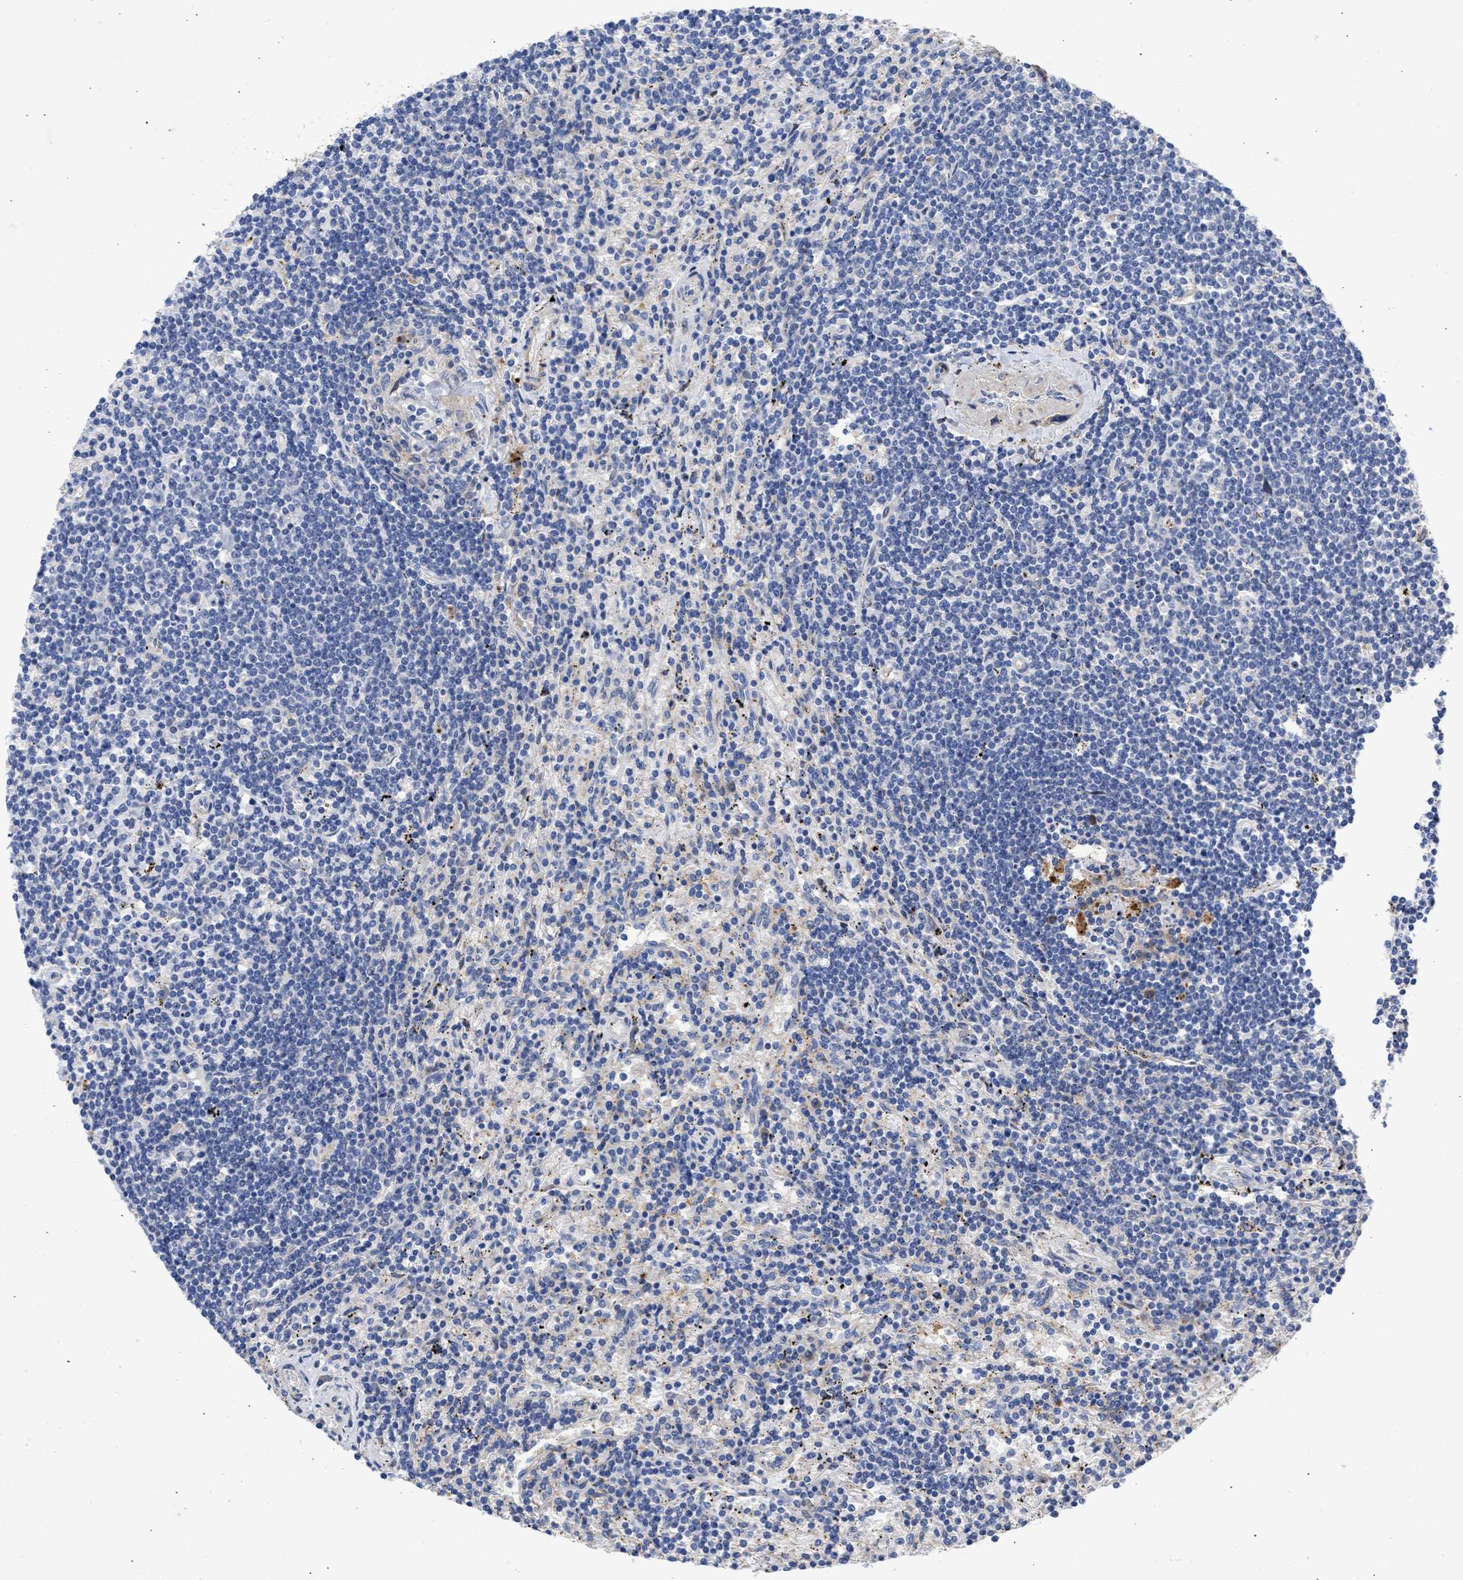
{"staining": {"intensity": "negative", "quantity": "none", "location": "none"}, "tissue": "lymphoma", "cell_type": "Tumor cells", "image_type": "cancer", "snomed": [{"axis": "morphology", "description": "Malignant lymphoma, non-Hodgkin's type, Low grade"}, {"axis": "topography", "description": "Spleen"}], "caption": "An image of low-grade malignant lymphoma, non-Hodgkin's type stained for a protein reveals no brown staining in tumor cells. (DAB immunohistochemistry (IHC) with hematoxylin counter stain).", "gene": "ARHGEF4", "patient": {"sex": "male", "age": 76}}